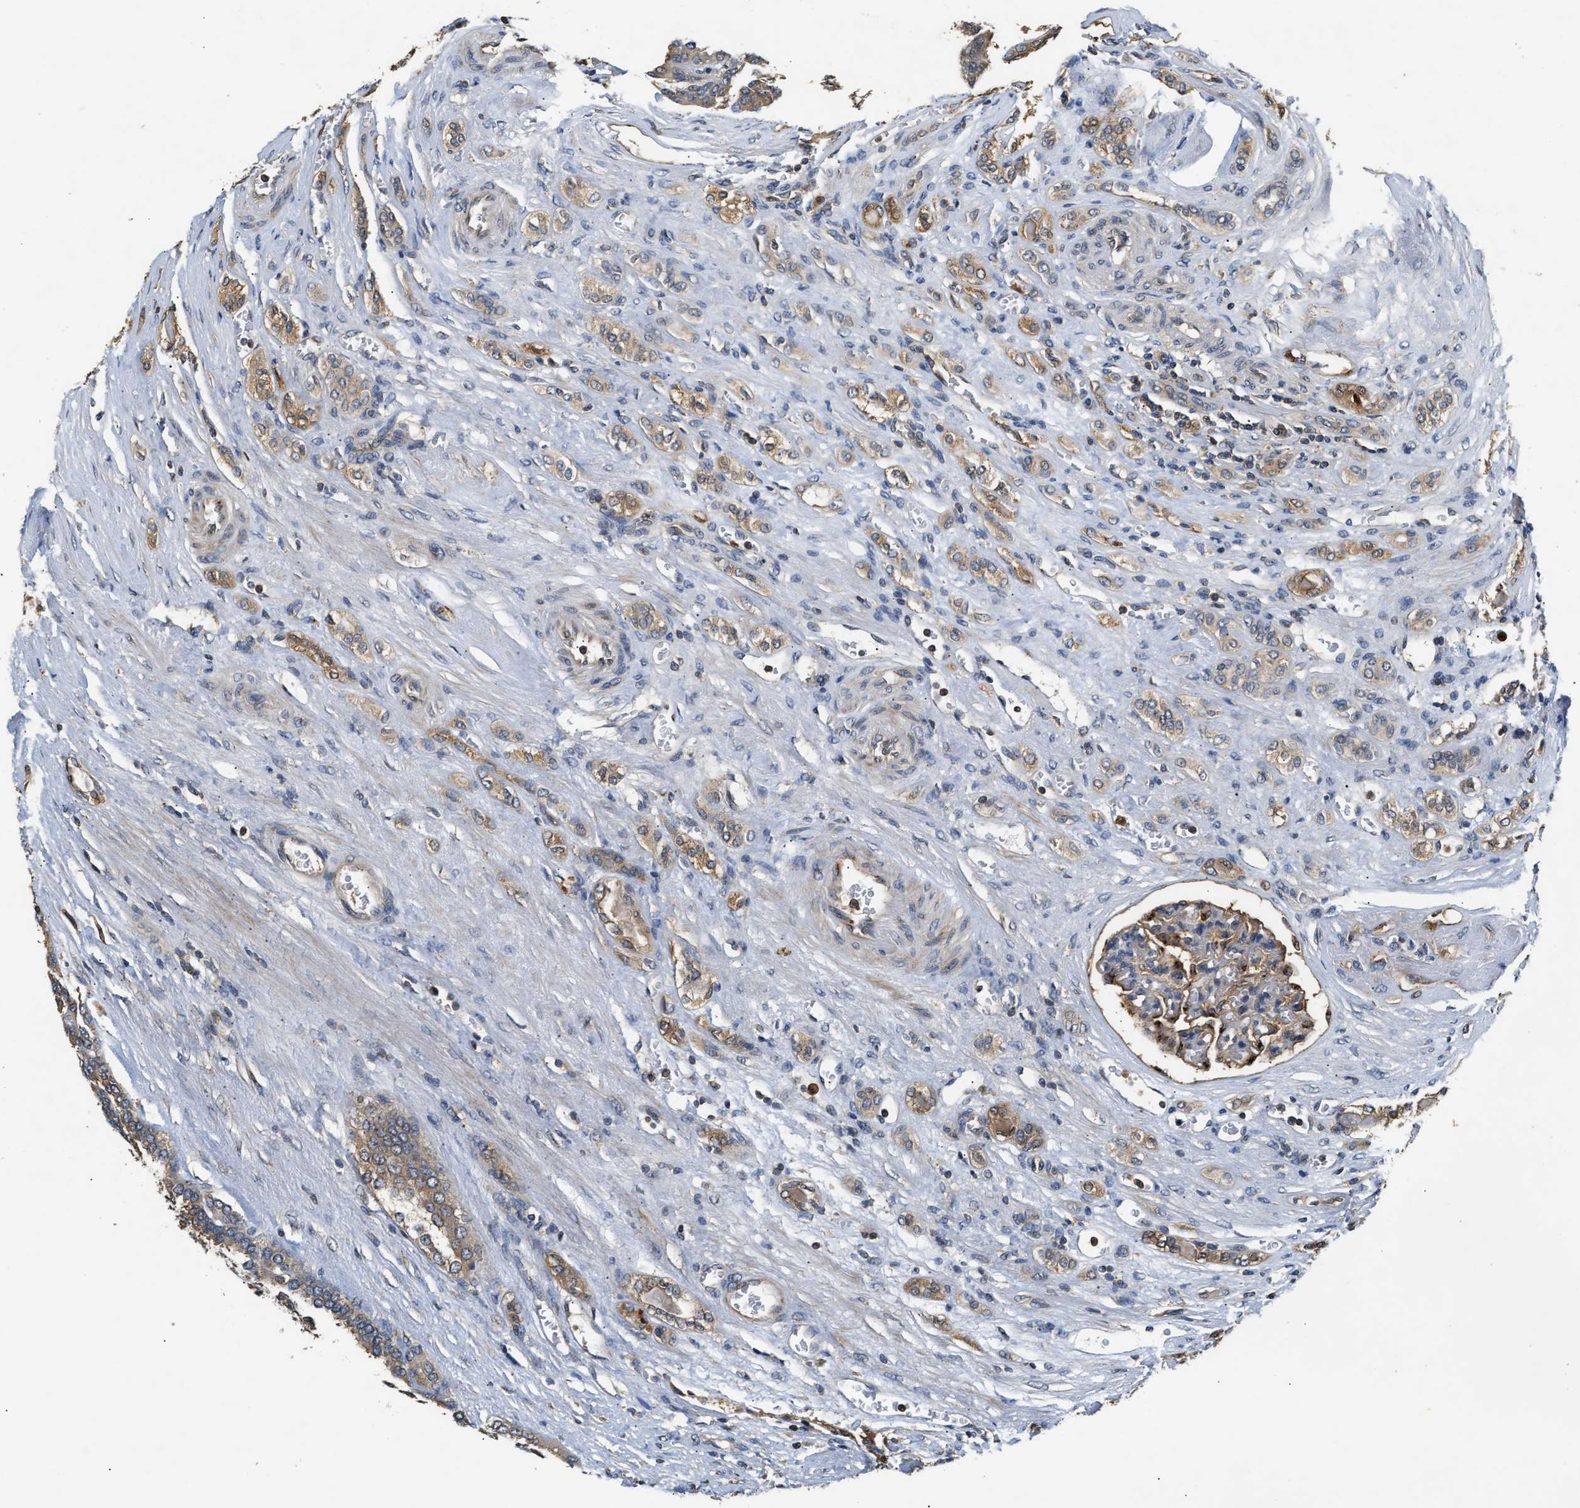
{"staining": {"intensity": "moderate", "quantity": ">75%", "location": "cytoplasmic/membranous"}, "tissue": "renal cancer", "cell_type": "Tumor cells", "image_type": "cancer", "snomed": [{"axis": "morphology", "description": "Adenocarcinoma, NOS"}, {"axis": "topography", "description": "Kidney"}], "caption": "A micrograph showing moderate cytoplasmic/membranous expression in about >75% of tumor cells in renal cancer, as visualized by brown immunohistochemical staining.", "gene": "CHUK", "patient": {"sex": "male", "age": 46}}